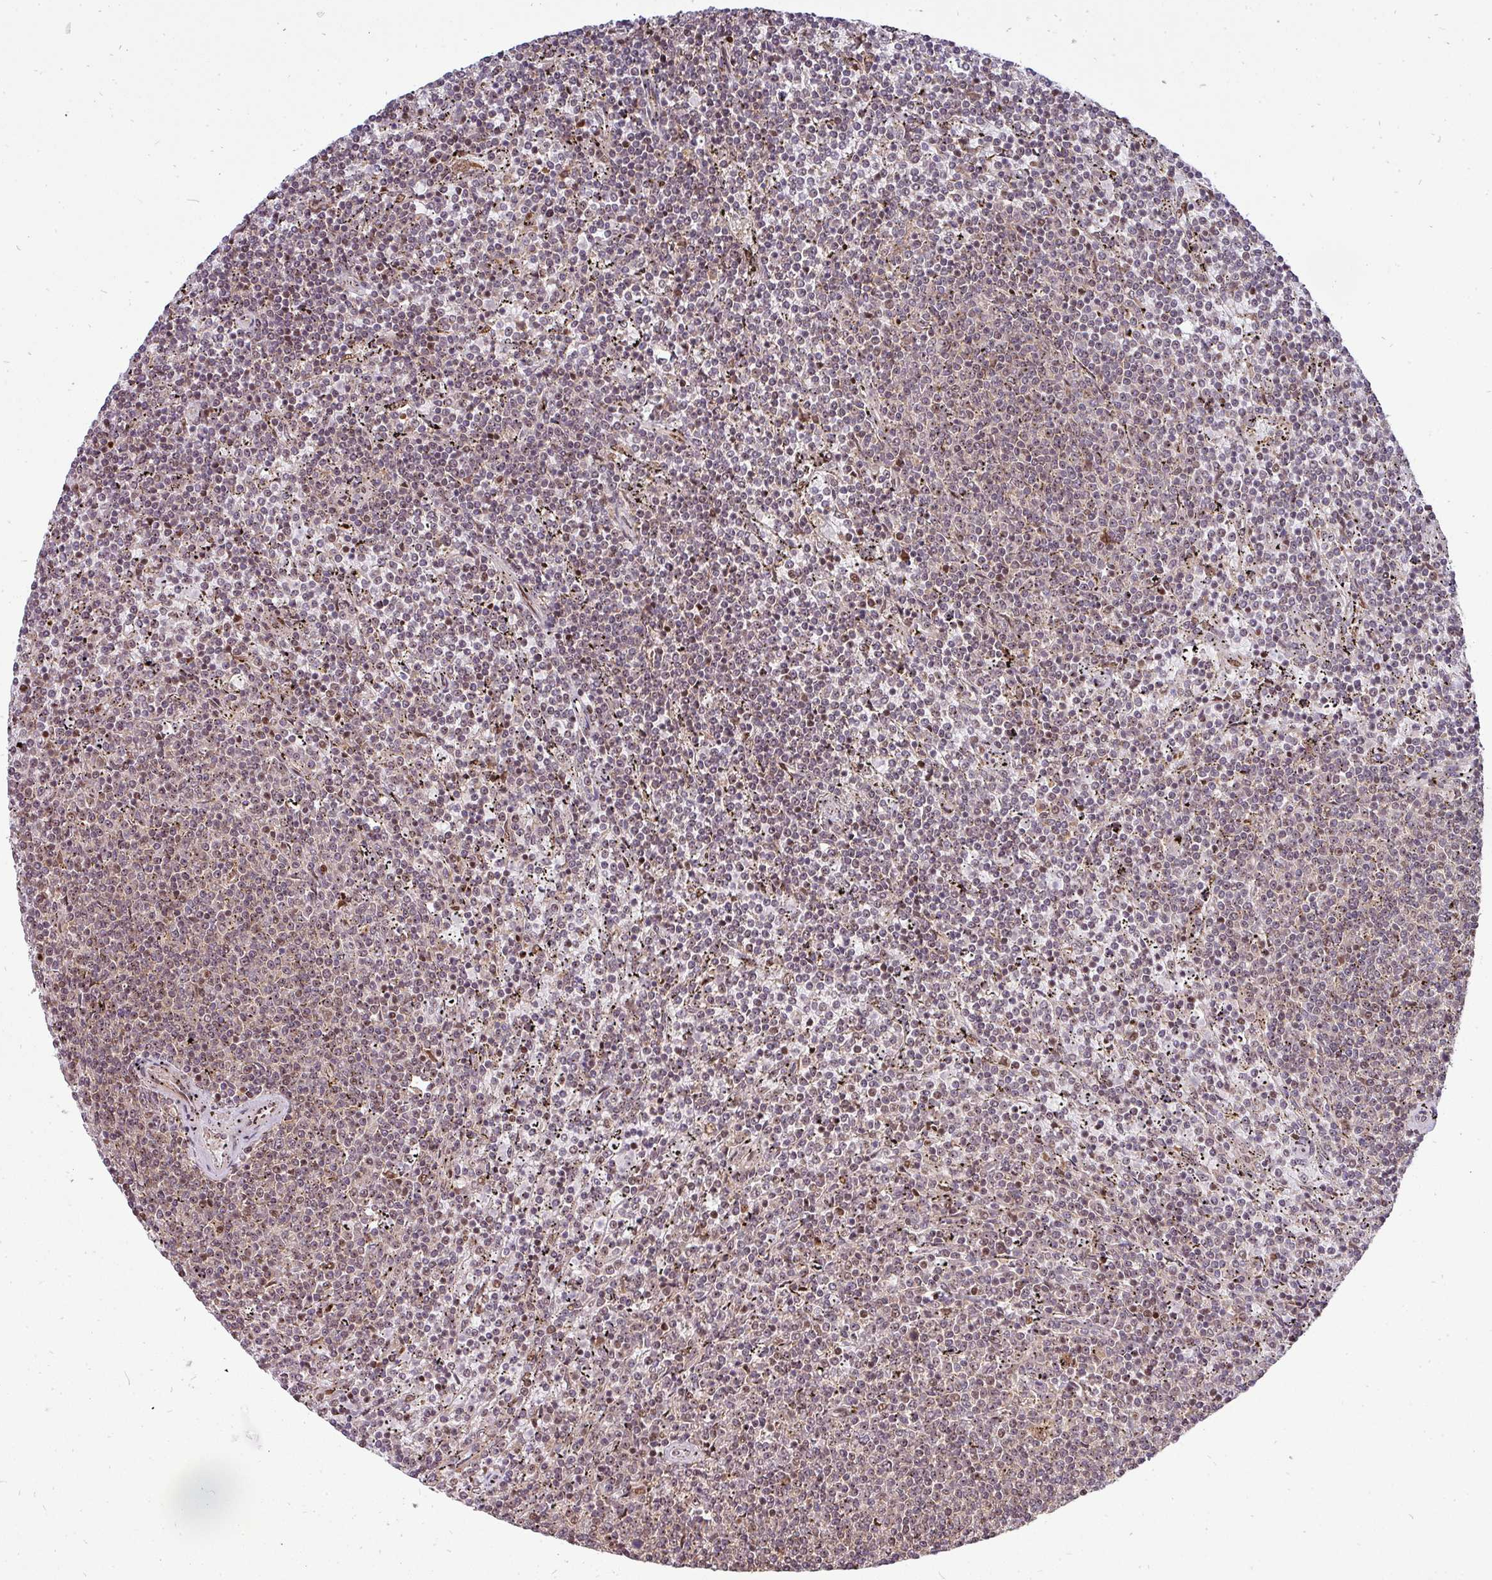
{"staining": {"intensity": "weak", "quantity": "25%-75%", "location": "nuclear"}, "tissue": "lymphoma", "cell_type": "Tumor cells", "image_type": "cancer", "snomed": [{"axis": "morphology", "description": "Malignant lymphoma, non-Hodgkin's type, Low grade"}, {"axis": "topography", "description": "Spleen"}], "caption": "Immunohistochemistry histopathology image of human low-grade malignant lymphoma, non-Hodgkin's type stained for a protein (brown), which demonstrates low levels of weak nuclear expression in about 25%-75% of tumor cells.", "gene": "PATZ1", "patient": {"sex": "female", "age": 50}}